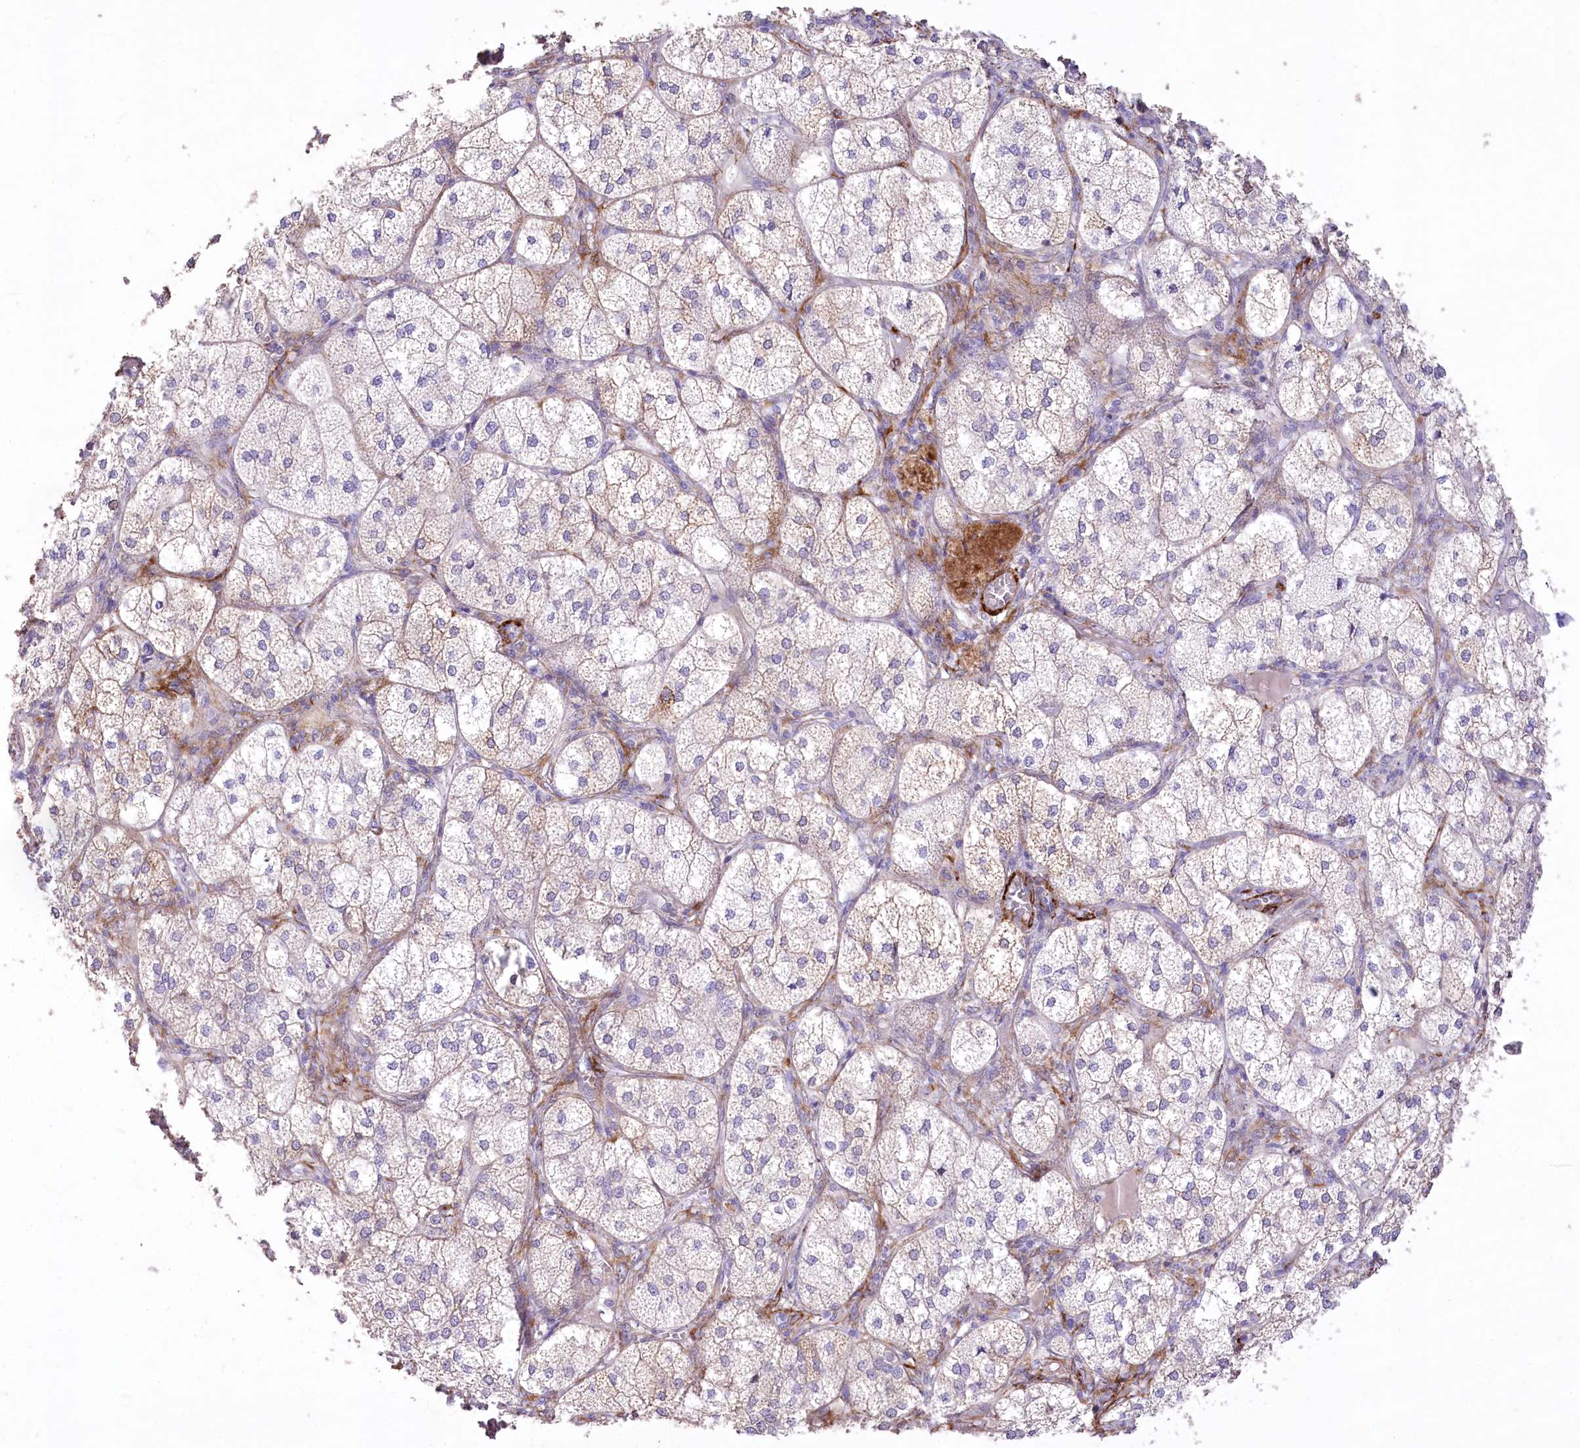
{"staining": {"intensity": "moderate", "quantity": "25%-75%", "location": "cytoplasmic/membranous"}, "tissue": "adrenal gland", "cell_type": "Glandular cells", "image_type": "normal", "snomed": [{"axis": "morphology", "description": "Normal tissue, NOS"}, {"axis": "topography", "description": "Adrenal gland"}], "caption": "IHC (DAB) staining of benign adrenal gland displays moderate cytoplasmic/membranous protein expression in approximately 25%-75% of glandular cells. The protein of interest is shown in brown color, while the nuclei are stained blue.", "gene": "ANGPTL3", "patient": {"sex": "female", "age": 61}}